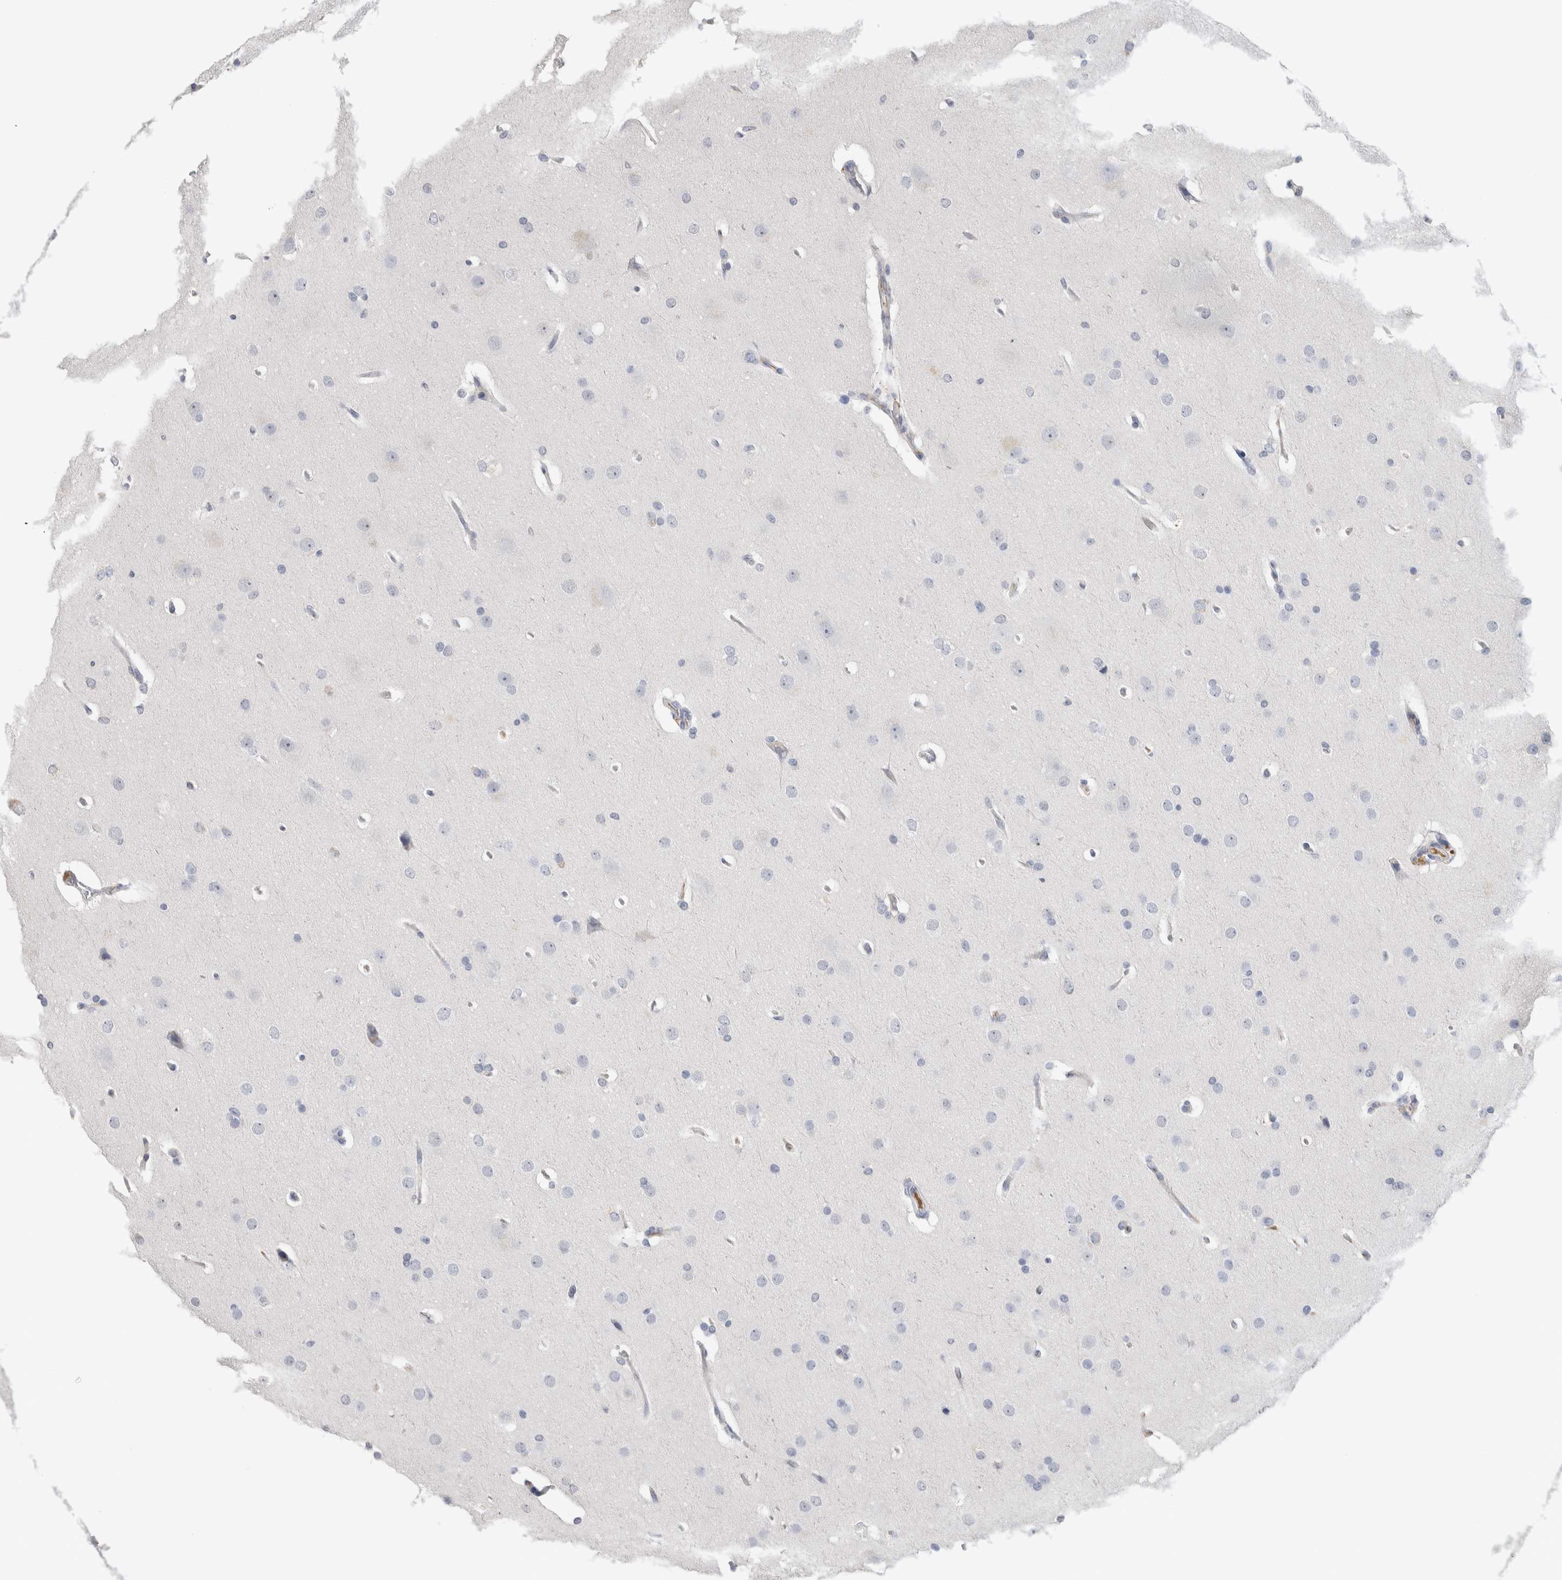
{"staining": {"intensity": "negative", "quantity": "none", "location": "none"}, "tissue": "glioma", "cell_type": "Tumor cells", "image_type": "cancer", "snomed": [{"axis": "morphology", "description": "Glioma, malignant, Low grade"}, {"axis": "topography", "description": "Brain"}], "caption": "This is an immunohistochemistry (IHC) histopathology image of human glioma. There is no staining in tumor cells.", "gene": "SCGB1A1", "patient": {"sex": "female", "age": 37}}